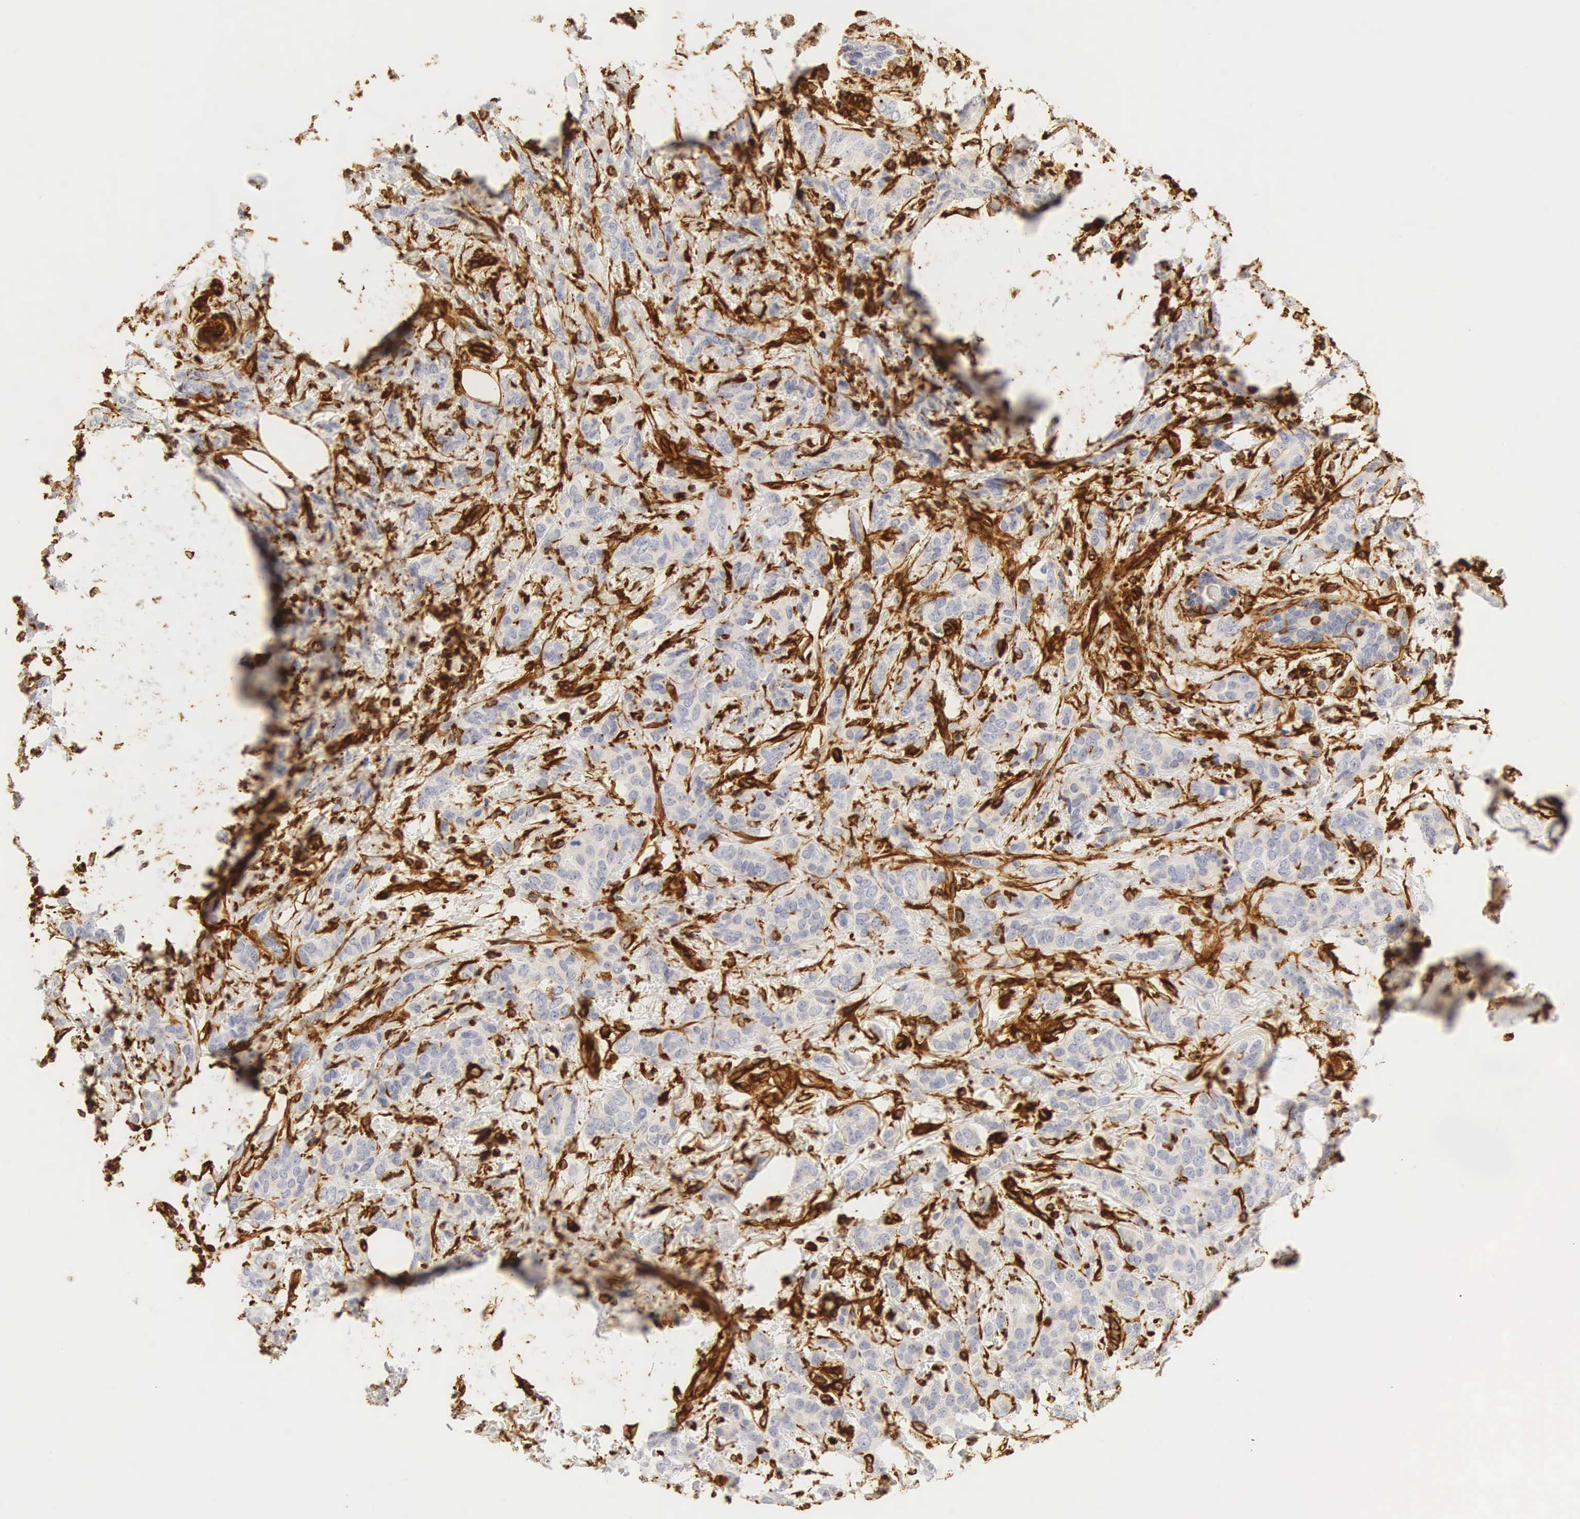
{"staining": {"intensity": "negative", "quantity": "none", "location": "none"}, "tissue": "breast cancer", "cell_type": "Tumor cells", "image_type": "cancer", "snomed": [{"axis": "morphology", "description": "Duct carcinoma"}, {"axis": "topography", "description": "Breast"}], "caption": "Tumor cells are negative for brown protein staining in breast cancer.", "gene": "VIM", "patient": {"sex": "female", "age": 53}}